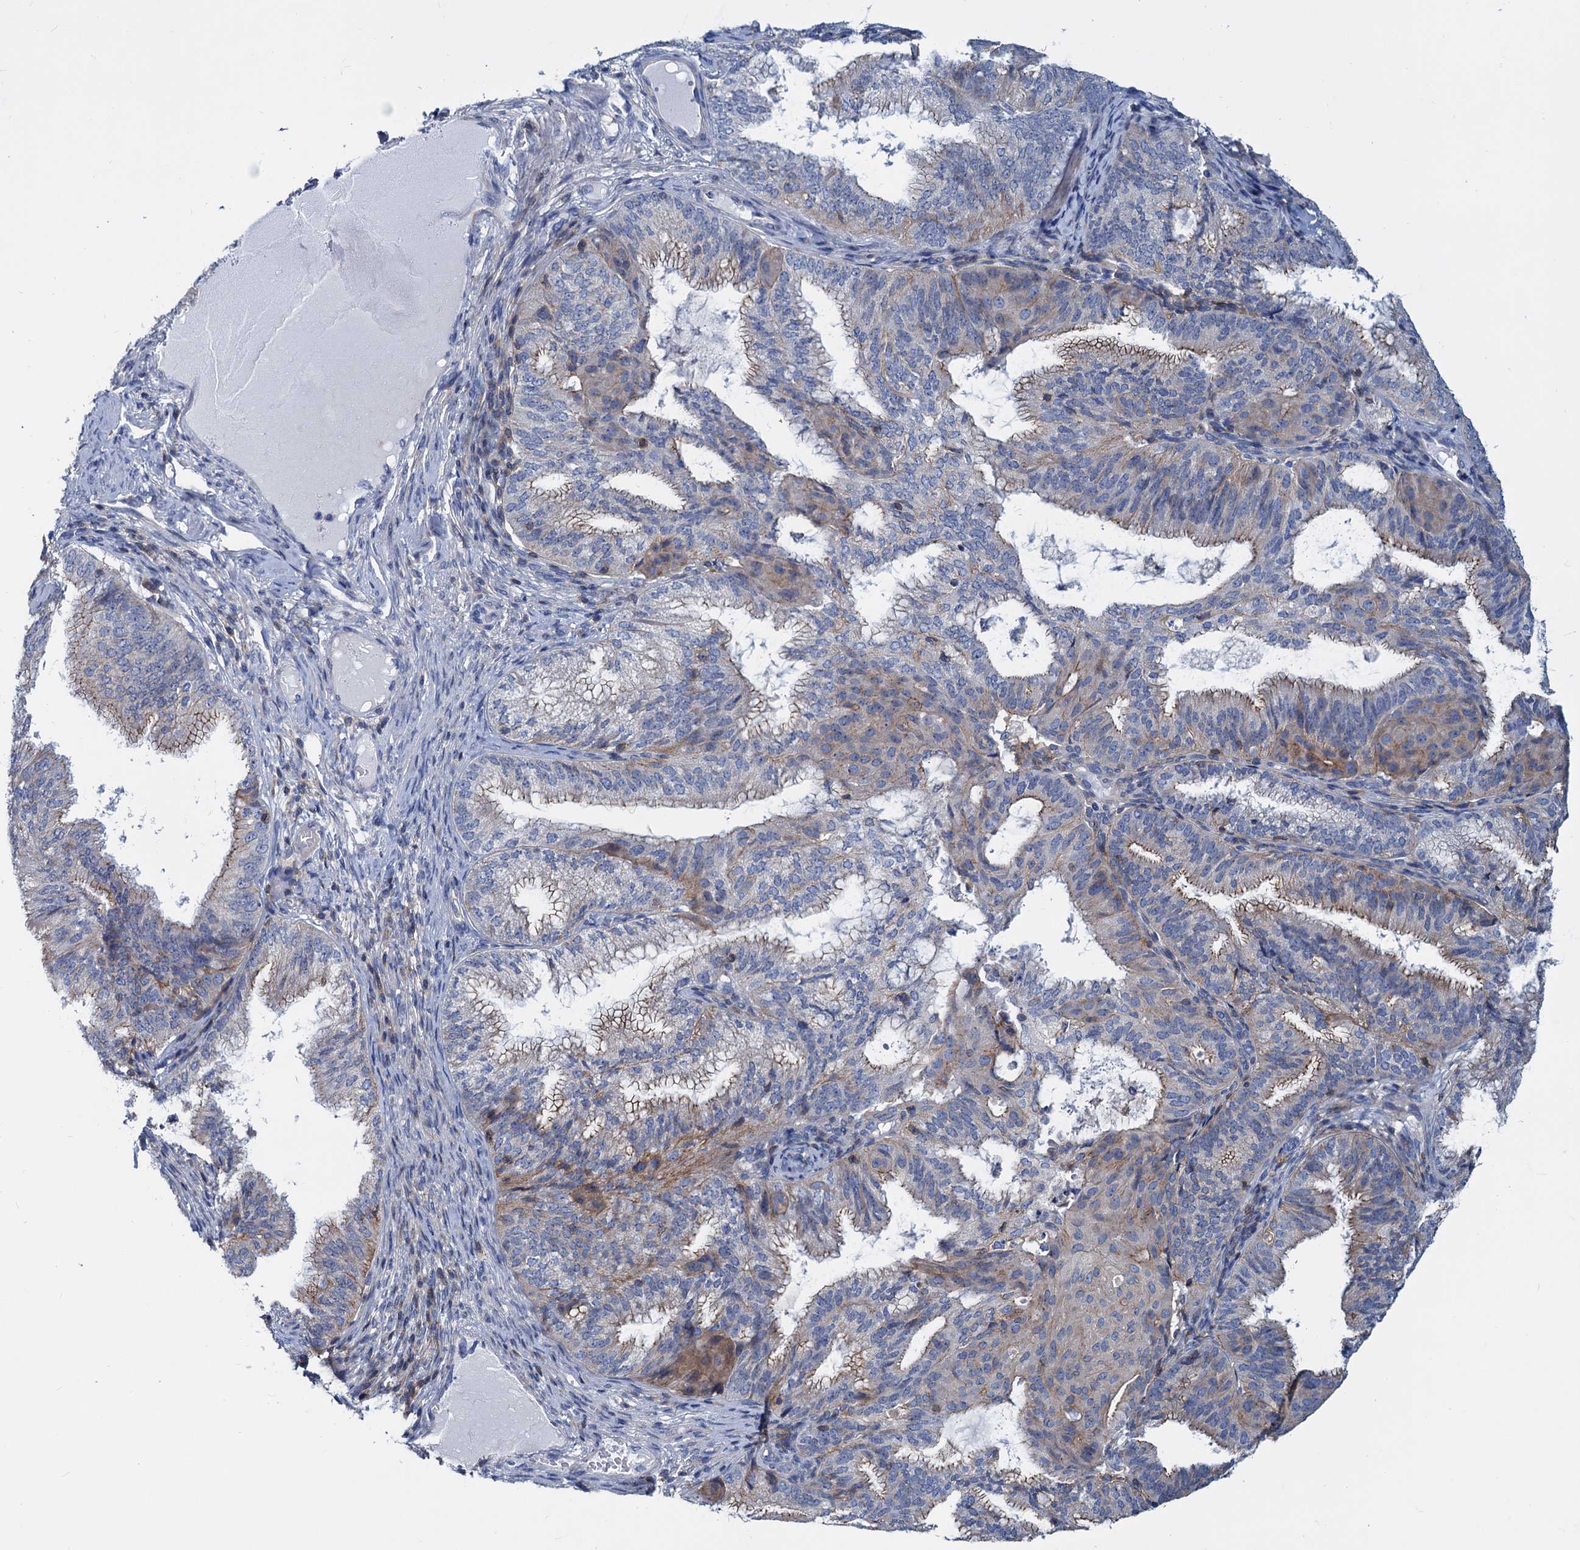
{"staining": {"intensity": "moderate", "quantity": "<25%", "location": "cytoplasmic/membranous"}, "tissue": "endometrial cancer", "cell_type": "Tumor cells", "image_type": "cancer", "snomed": [{"axis": "morphology", "description": "Adenocarcinoma, NOS"}, {"axis": "topography", "description": "Endometrium"}], "caption": "Tumor cells demonstrate low levels of moderate cytoplasmic/membranous expression in approximately <25% of cells in adenocarcinoma (endometrial).", "gene": "LRCH4", "patient": {"sex": "female", "age": 49}}